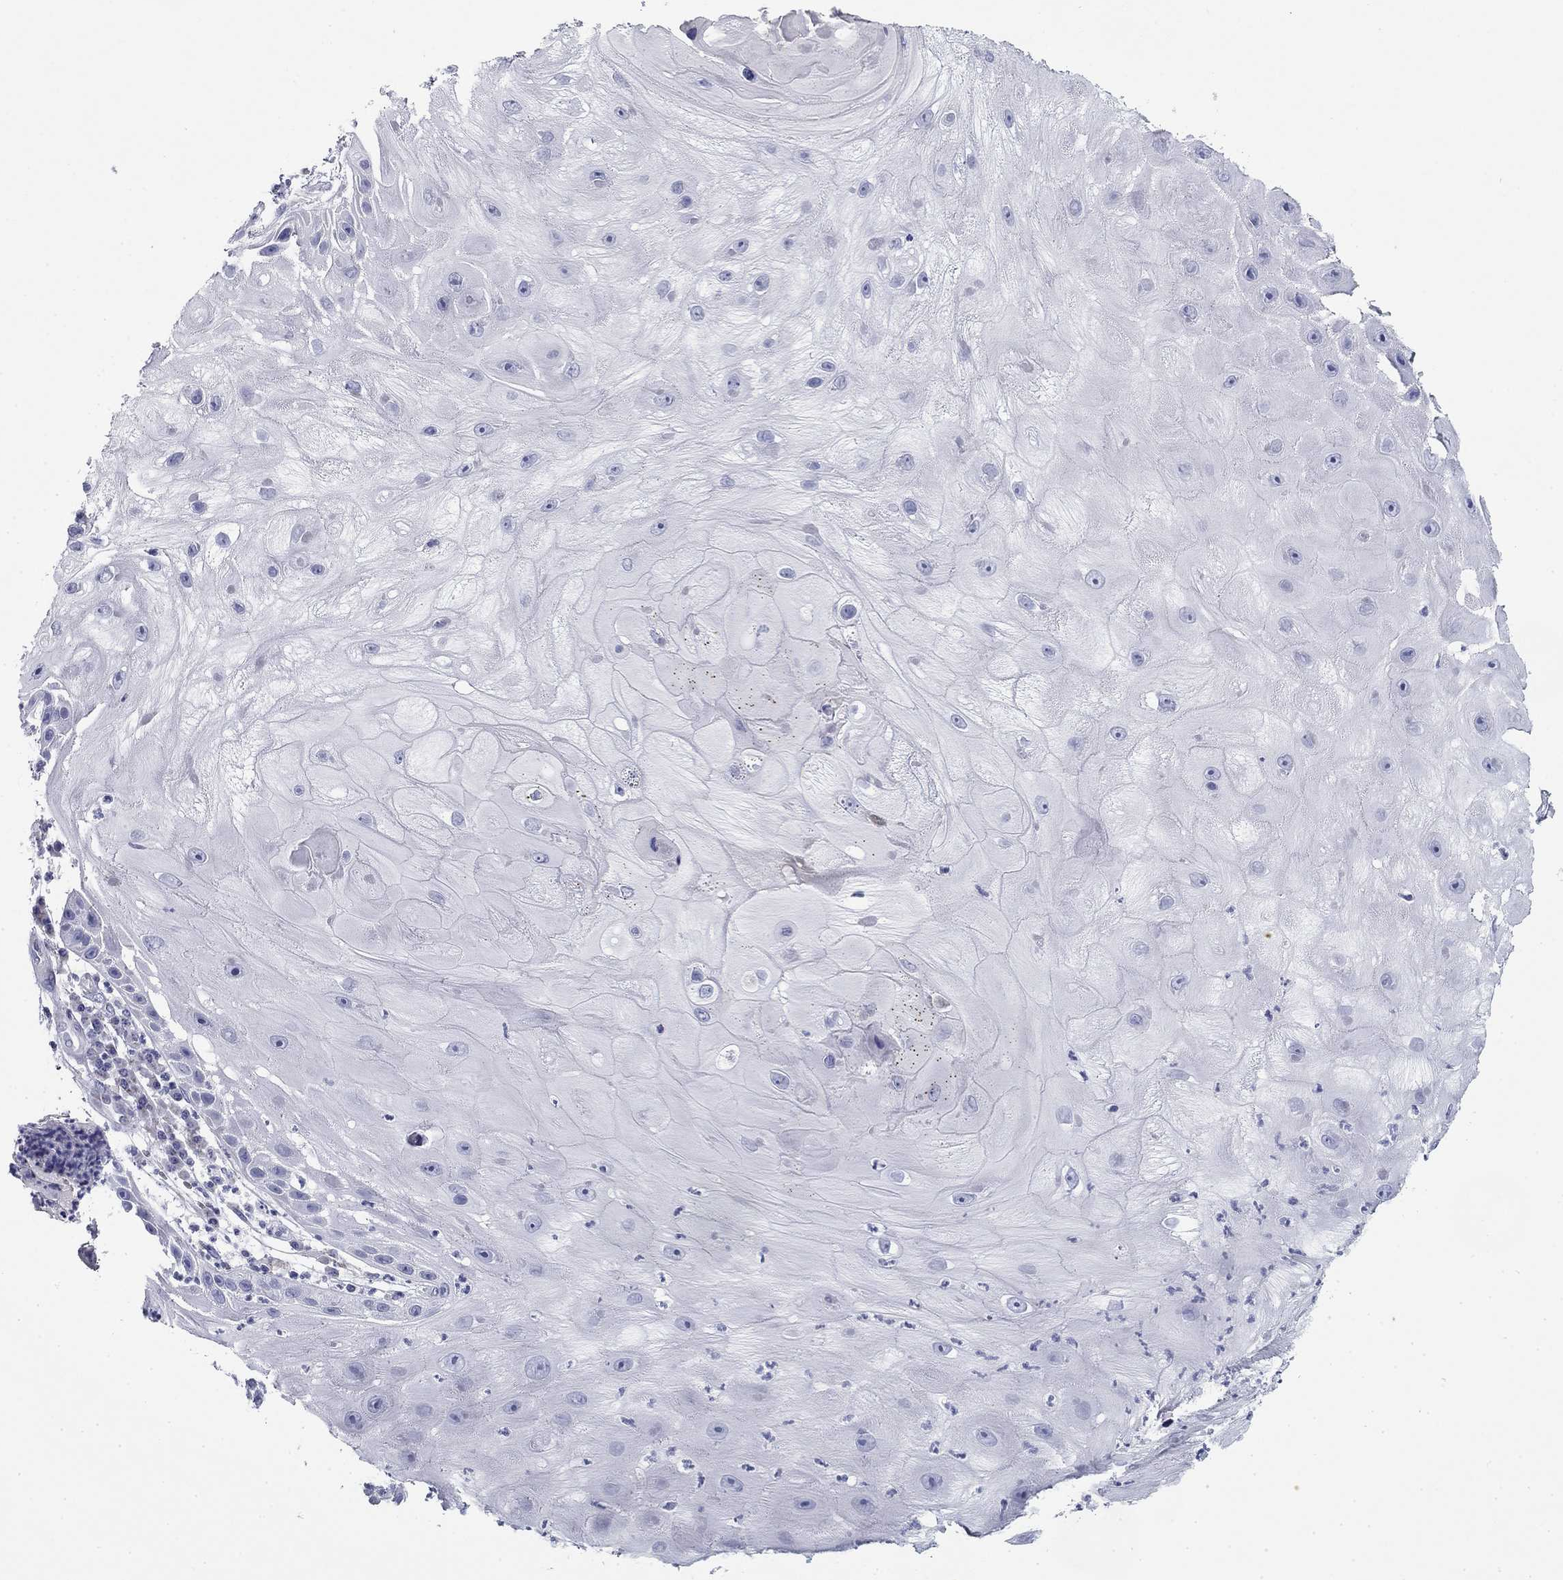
{"staining": {"intensity": "negative", "quantity": "none", "location": "none"}, "tissue": "skin cancer", "cell_type": "Tumor cells", "image_type": "cancer", "snomed": [{"axis": "morphology", "description": "Normal tissue, NOS"}, {"axis": "morphology", "description": "Squamous cell carcinoma, NOS"}, {"axis": "topography", "description": "Skin"}], "caption": "Immunohistochemistry photomicrograph of neoplastic tissue: skin cancer stained with DAB exhibits no significant protein positivity in tumor cells.", "gene": "ZP2", "patient": {"sex": "male", "age": 79}}